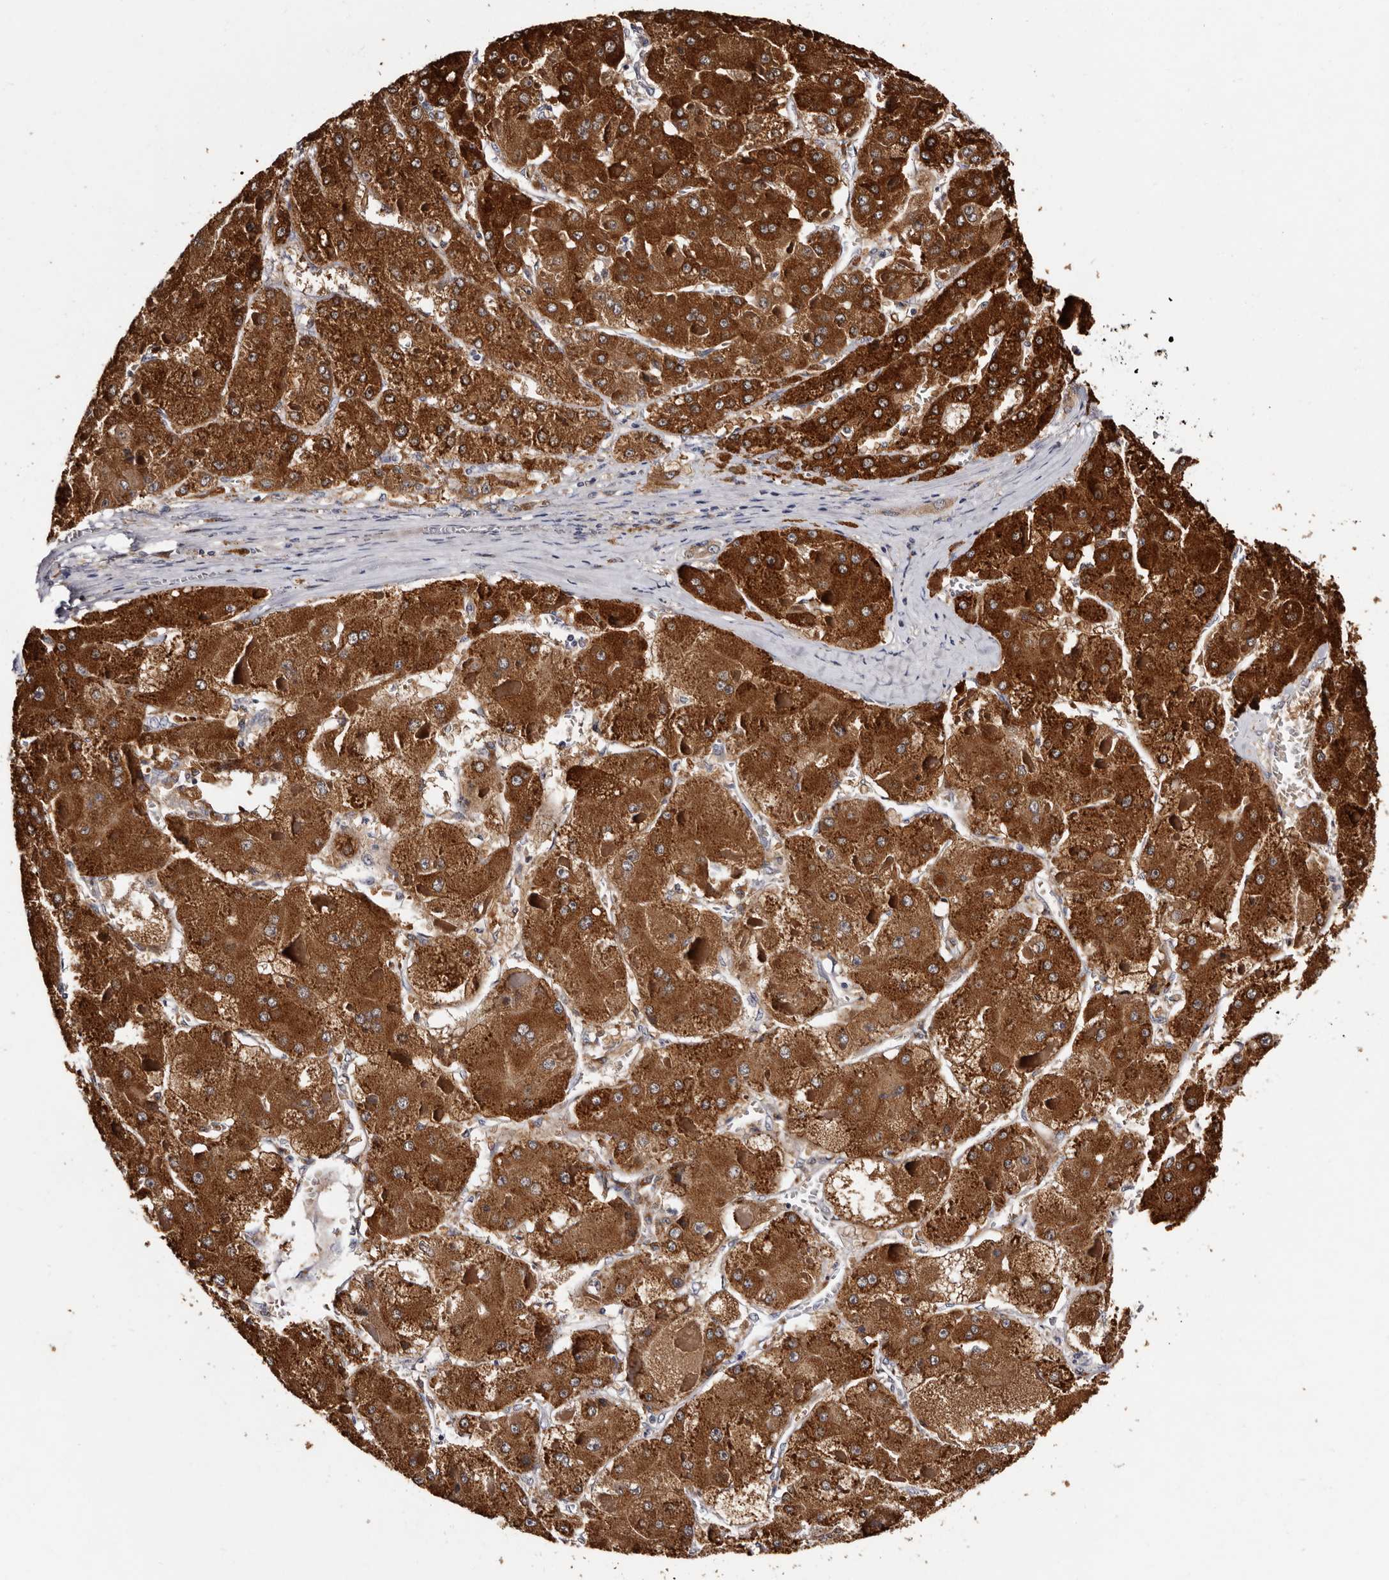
{"staining": {"intensity": "strong", "quantity": ">75%", "location": "cytoplasmic/membranous"}, "tissue": "liver cancer", "cell_type": "Tumor cells", "image_type": "cancer", "snomed": [{"axis": "morphology", "description": "Carcinoma, Hepatocellular, NOS"}, {"axis": "topography", "description": "Liver"}], "caption": "DAB immunohistochemical staining of human hepatocellular carcinoma (liver) demonstrates strong cytoplasmic/membranous protein staining in approximately >75% of tumor cells.", "gene": "DNPH1", "patient": {"sex": "female", "age": 73}}